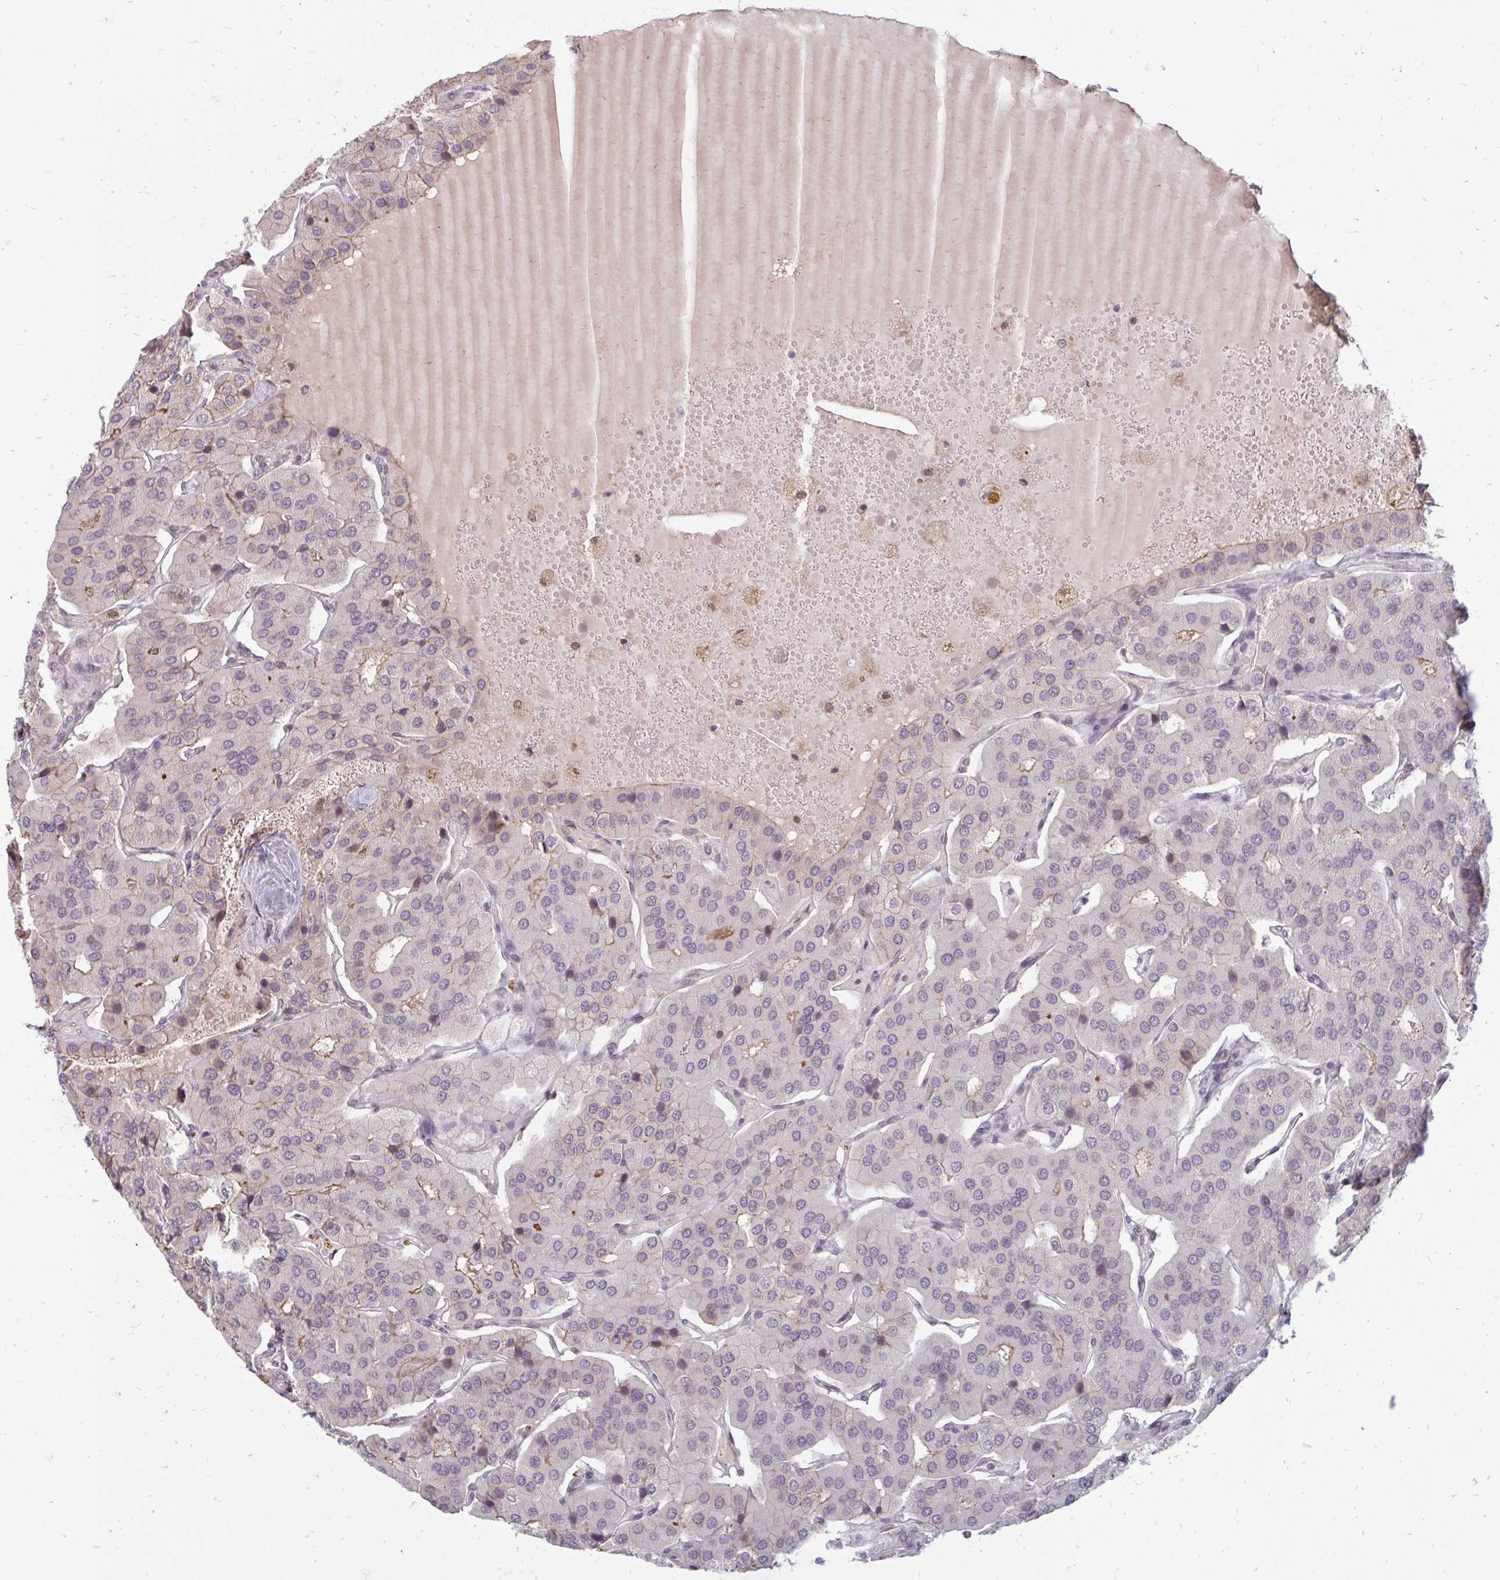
{"staining": {"intensity": "weak", "quantity": "<25%", "location": "cytoplasmic/membranous"}, "tissue": "parathyroid gland", "cell_type": "Glandular cells", "image_type": "normal", "snomed": [{"axis": "morphology", "description": "Normal tissue, NOS"}, {"axis": "morphology", "description": "Adenoma, NOS"}, {"axis": "topography", "description": "Parathyroid gland"}], "caption": "The histopathology image reveals no significant expression in glandular cells of parathyroid gland. (DAB (3,3'-diaminobenzidine) IHC visualized using brightfield microscopy, high magnification).", "gene": "GPC5", "patient": {"sex": "female", "age": 86}}